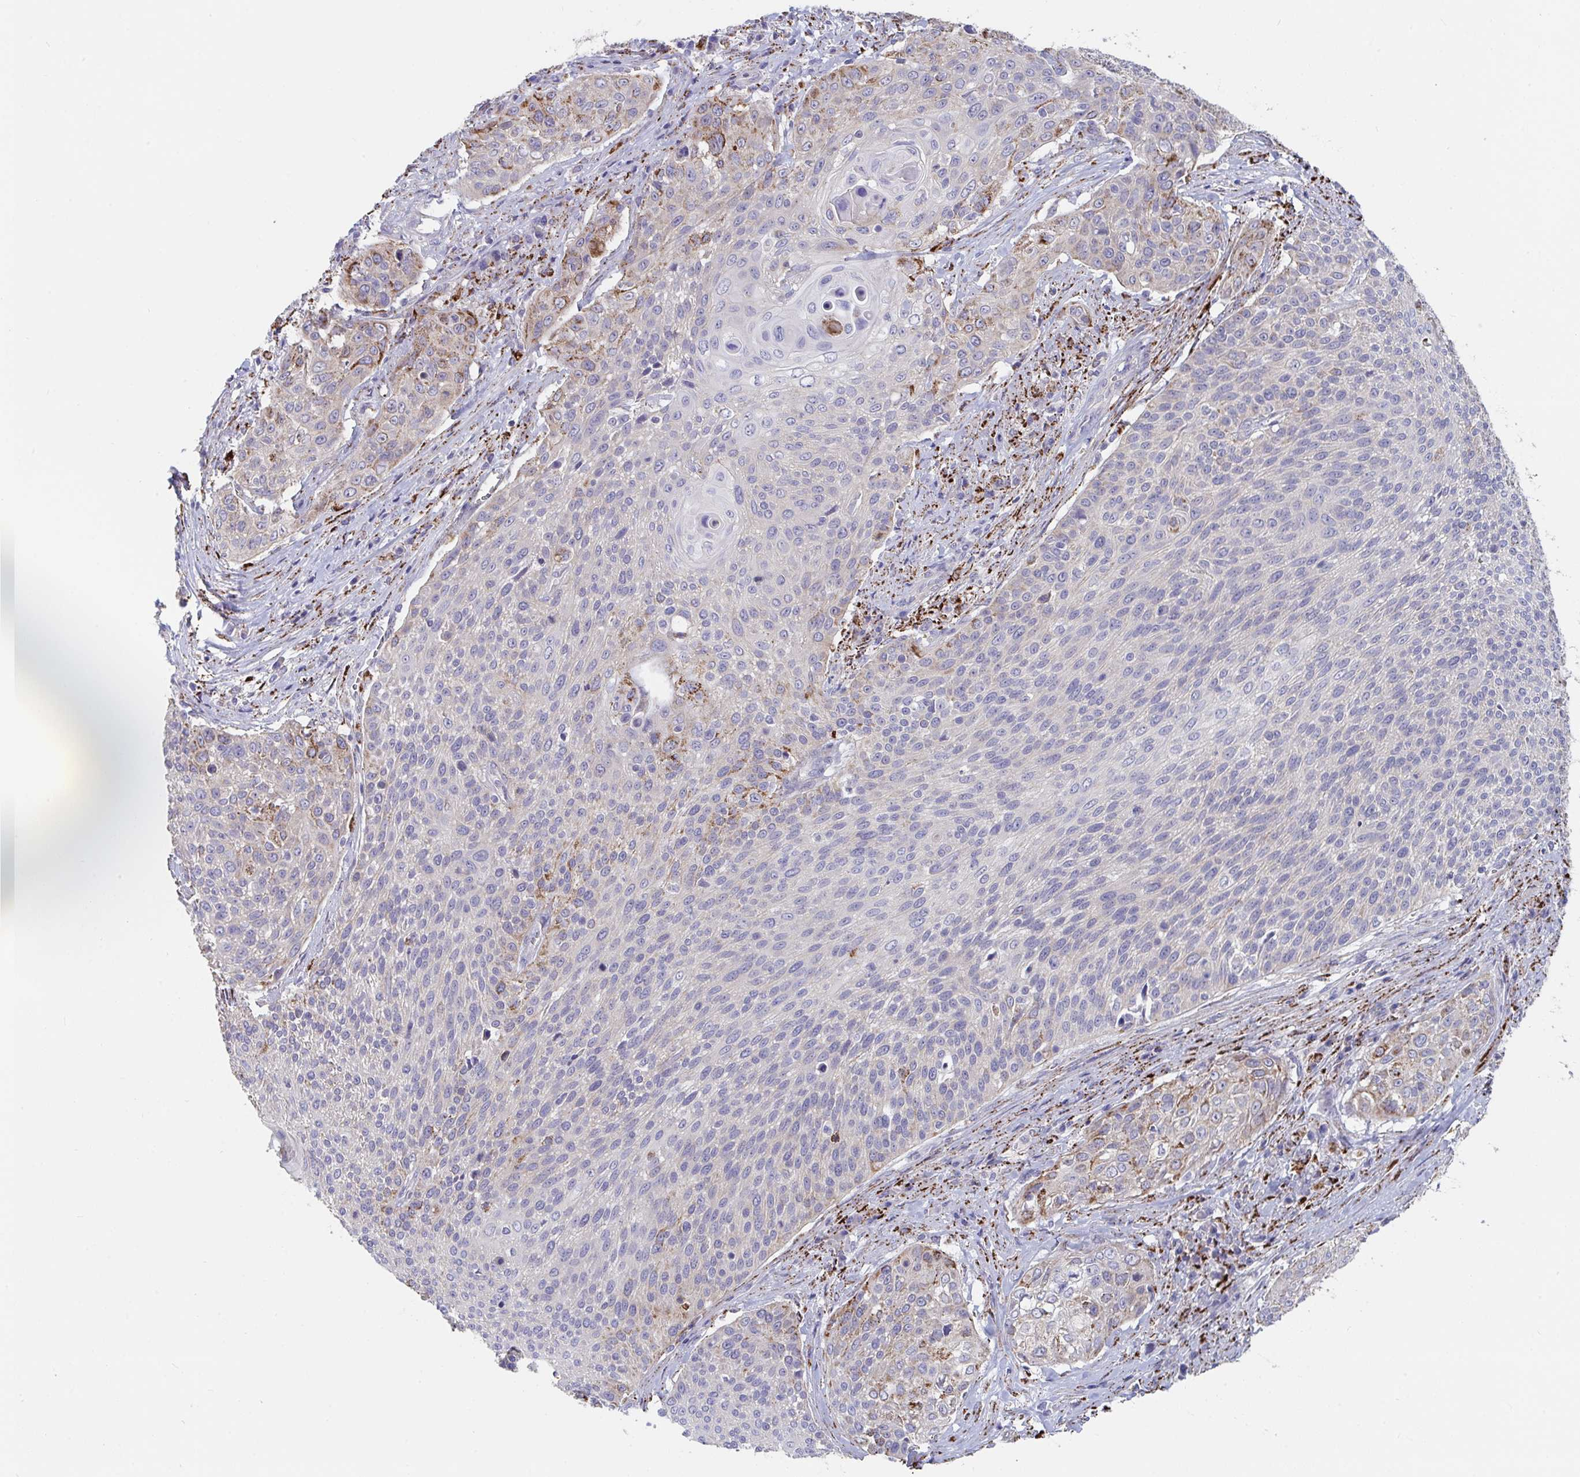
{"staining": {"intensity": "moderate", "quantity": "<25%", "location": "cytoplasmic/membranous"}, "tissue": "cervical cancer", "cell_type": "Tumor cells", "image_type": "cancer", "snomed": [{"axis": "morphology", "description": "Squamous cell carcinoma, NOS"}, {"axis": "topography", "description": "Cervix"}], "caption": "Immunohistochemical staining of squamous cell carcinoma (cervical) reveals low levels of moderate cytoplasmic/membranous protein positivity in about <25% of tumor cells. (DAB = brown stain, brightfield microscopy at high magnification).", "gene": "FAM156B", "patient": {"sex": "female", "age": 31}}